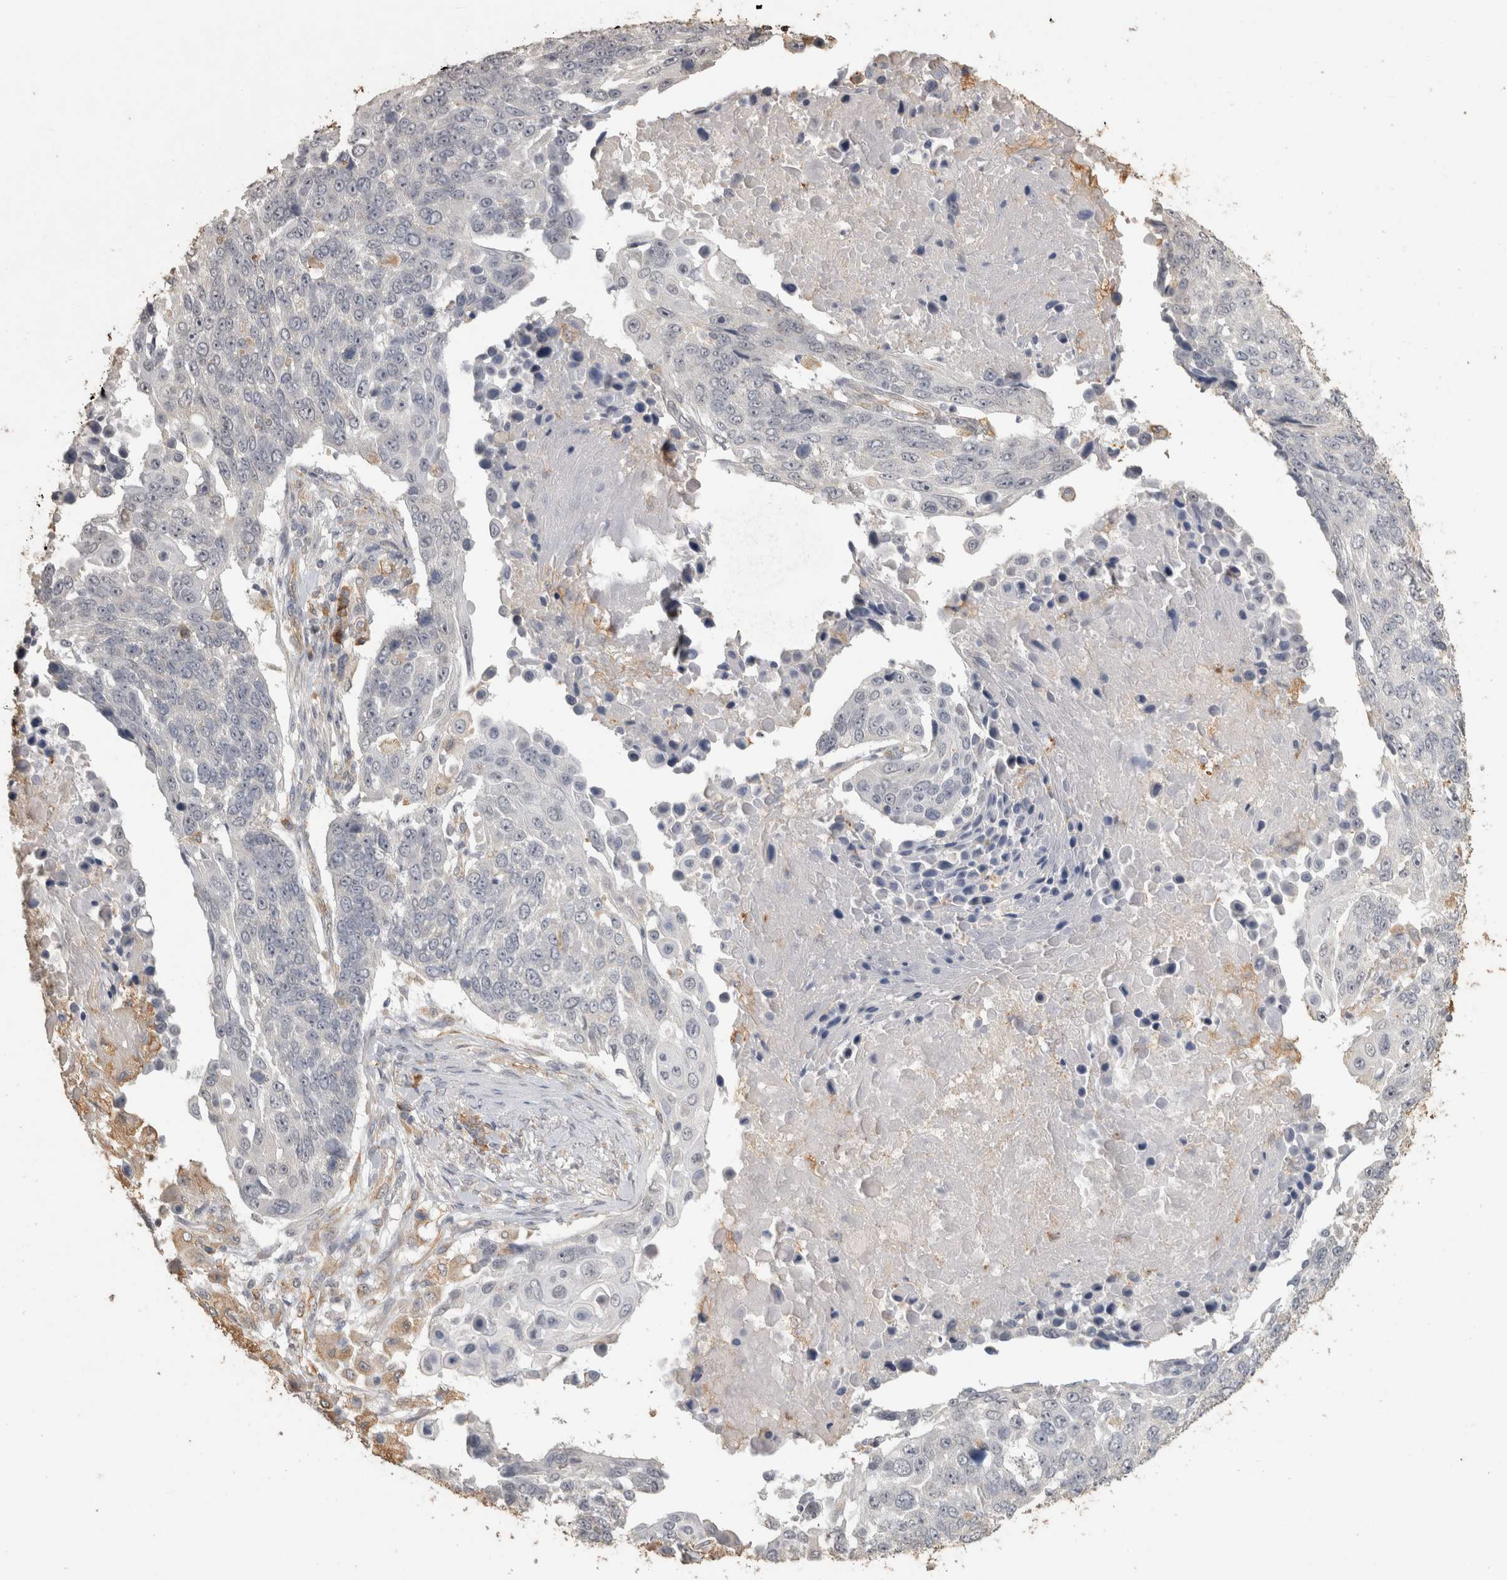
{"staining": {"intensity": "negative", "quantity": "none", "location": "none"}, "tissue": "lung cancer", "cell_type": "Tumor cells", "image_type": "cancer", "snomed": [{"axis": "morphology", "description": "Squamous cell carcinoma, NOS"}, {"axis": "topography", "description": "Lung"}], "caption": "There is no significant expression in tumor cells of lung squamous cell carcinoma.", "gene": "REPS2", "patient": {"sex": "male", "age": 66}}